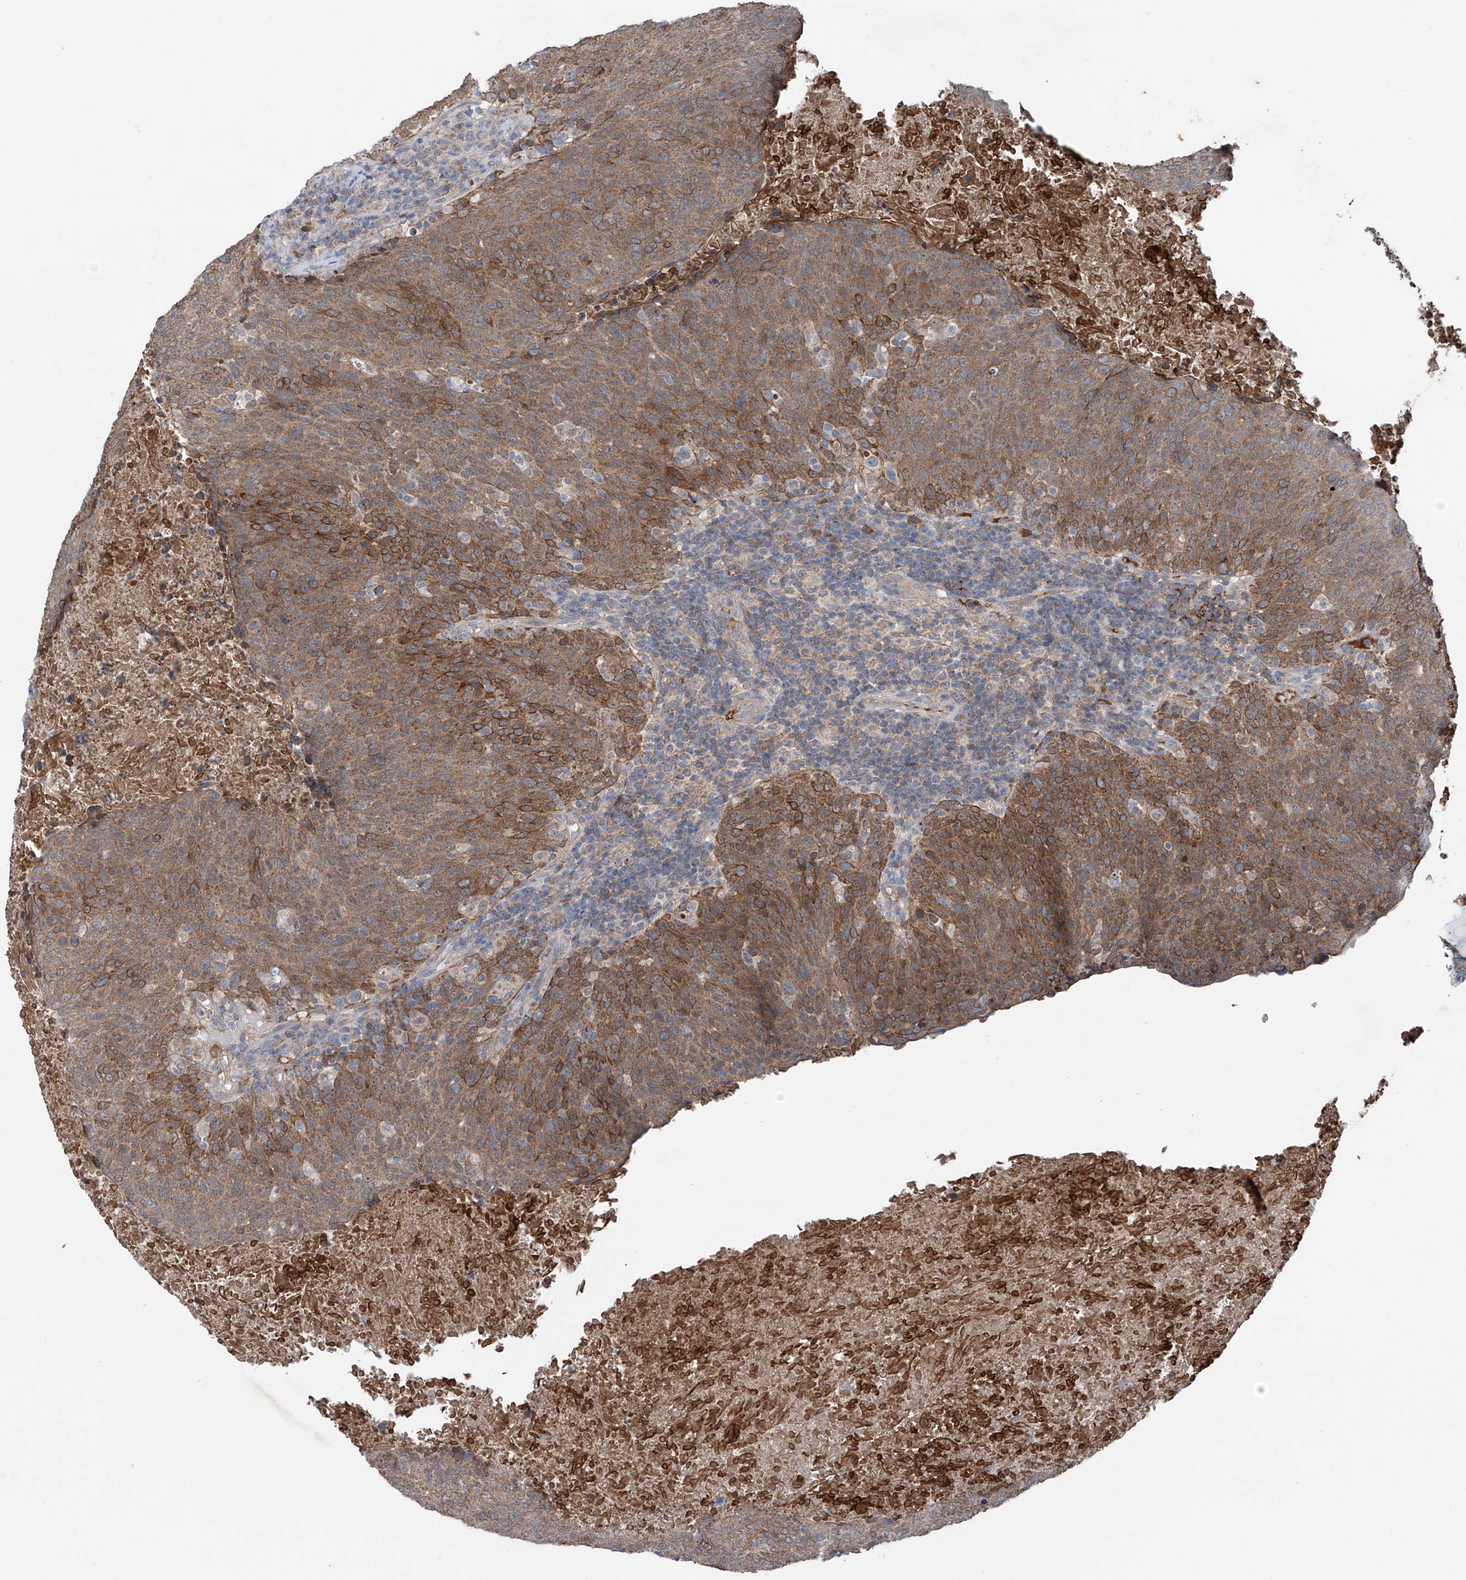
{"staining": {"intensity": "moderate", "quantity": ">75%", "location": "cytoplasmic/membranous"}, "tissue": "head and neck cancer", "cell_type": "Tumor cells", "image_type": "cancer", "snomed": [{"axis": "morphology", "description": "Squamous cell carcinoma, NOS"}, {"axis": "morphology", "description": "Squamous cell carcinoma, metastatic, NOS"}, {"axis": "topography", "description": "Lymph node"}, {"axis": "topography", "description": "Head-Neck"}], "caption": "DAB immunohistochemical staining of human head and neck cancer (metastatic squamous cell carcinoma) demonstrates moderate cytoplasmic/membranous protein positivity in about >75% of tumor cells.", "gene": "SIX4", "patient": {"sex": "male", "age": 62}}